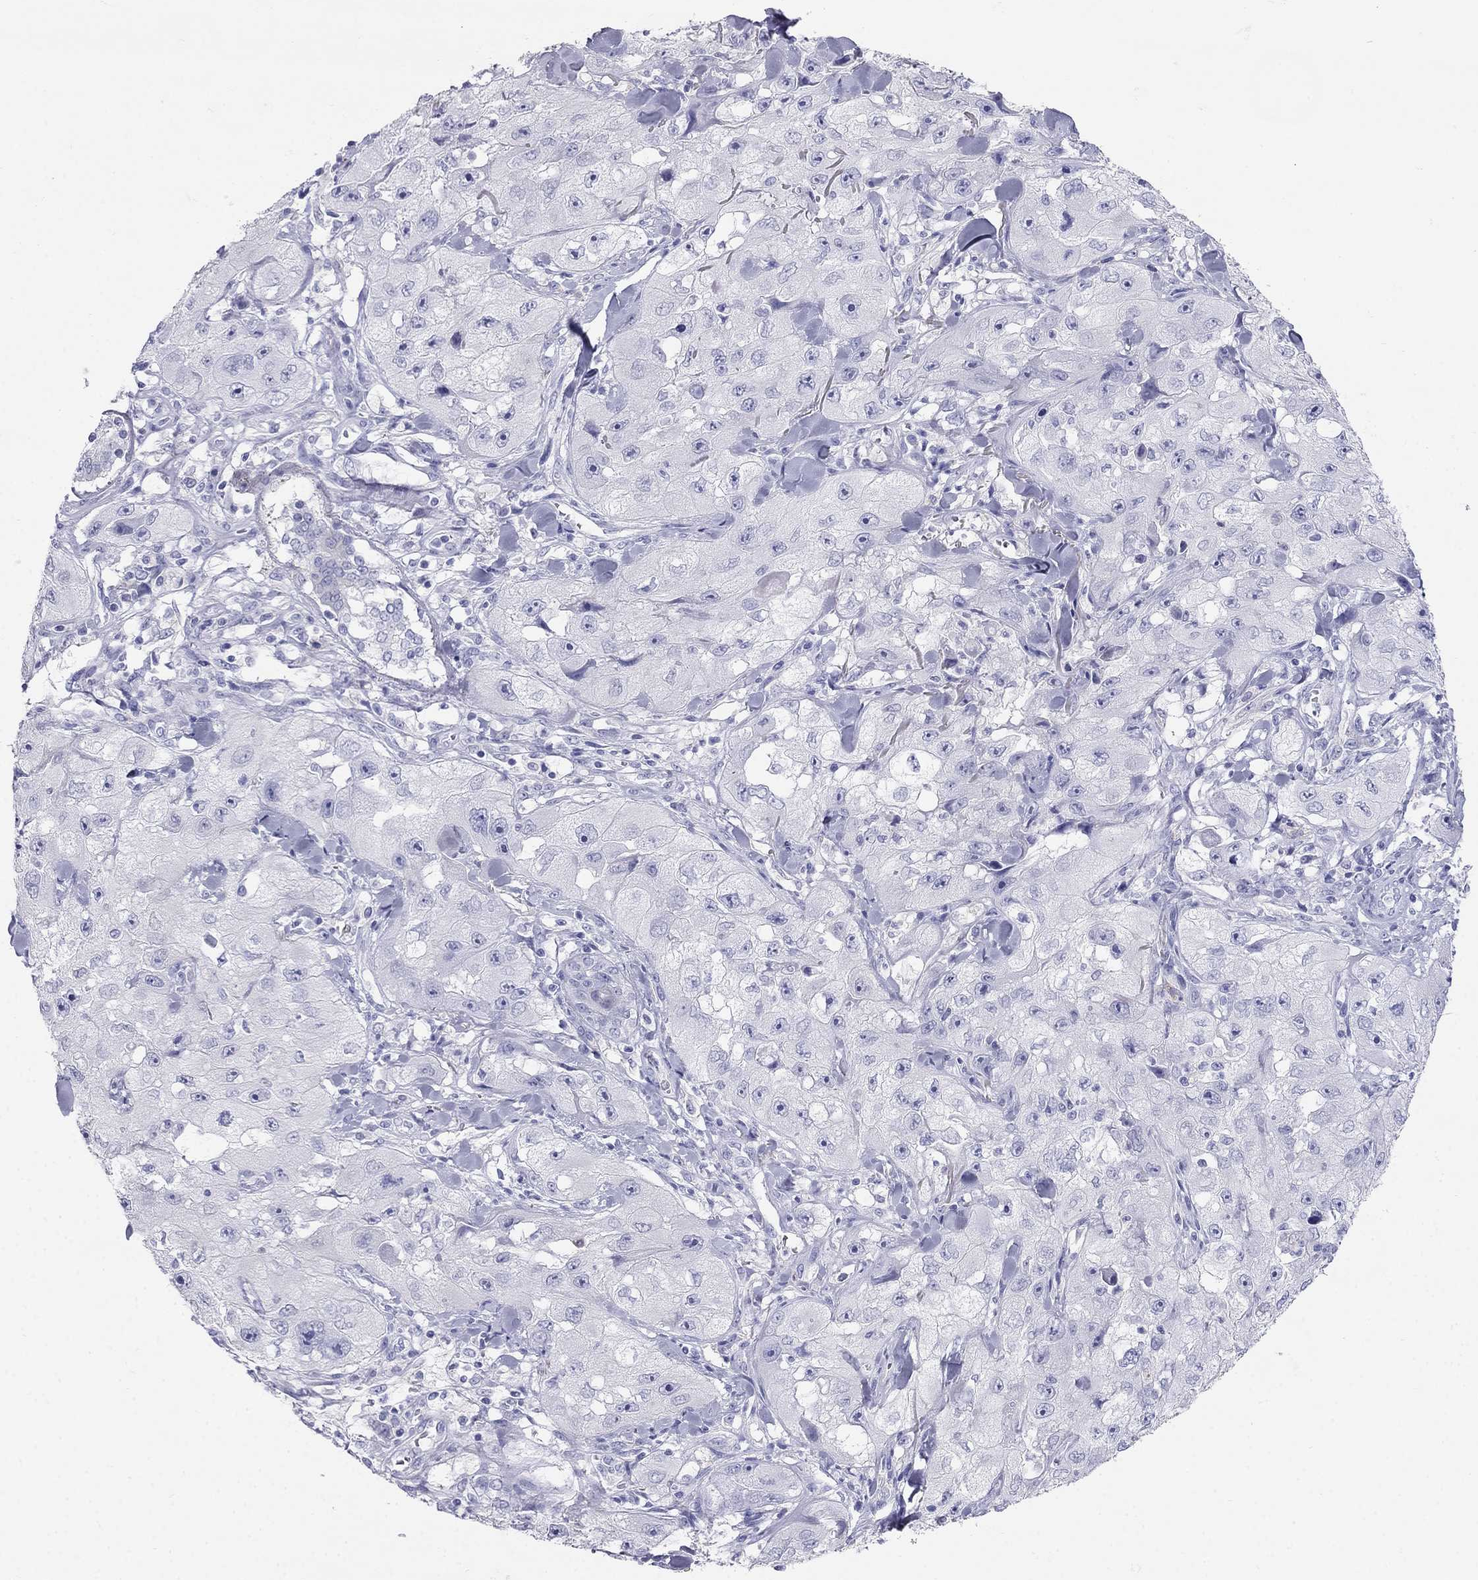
{"staining": {"intensity": "negative", "quantity": "none", "location": "none"}, "tissue": "skin cancer", "cell_type": "Tumor cells", "image_type": "cancer", "snomed": [{"axis": "morphology", "description": "Squamous cell carcinoma, NOS"}, {"axis": "topography", "description": "Skin"}, {"axis": "topography", "description": "Subcutis"}], "caption": "The photomicrograph exhibits no staining of tumor cells in skin cancer (squamous cell carcinoma).", "gene": "RFLNA", "patient": {"sex": "male", "age": 73}}